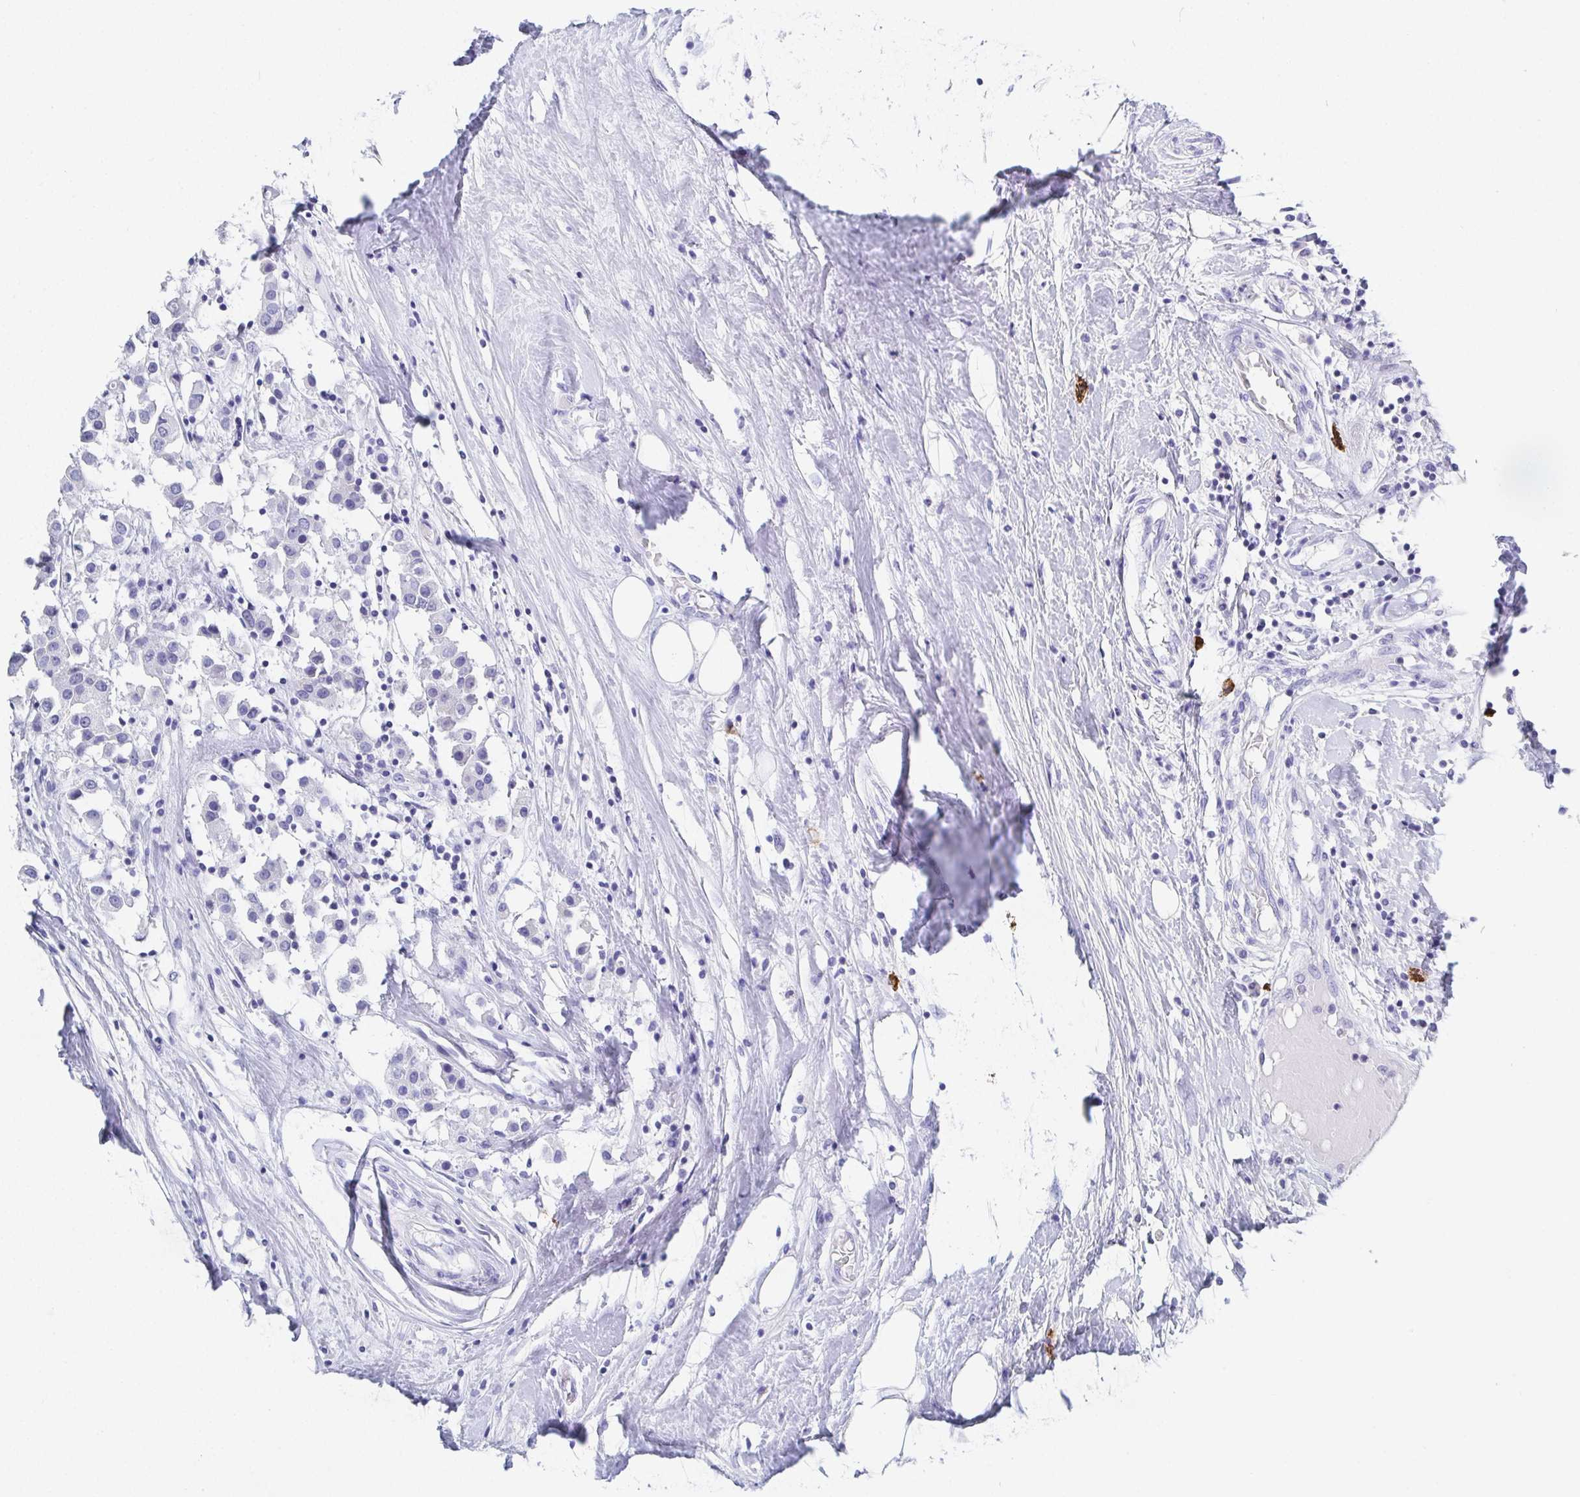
{"staining": {"intensity": "negative", "quantity": "none", "location": "none"}, "tissue": "breast cancer", "cell_type": "Tumor cells", "image_type": "cancer", "snomed": [{"axis": "morphology", "description": "Duct carcinoma"}, {"axis": "topography", "description": "Breast"}], "caption": "There is no significant positivity in tumor cells of invasive ductal carcinoma (breast).", "gene": "GRIA1", "patient": {"sex": "female", "age": 61}}